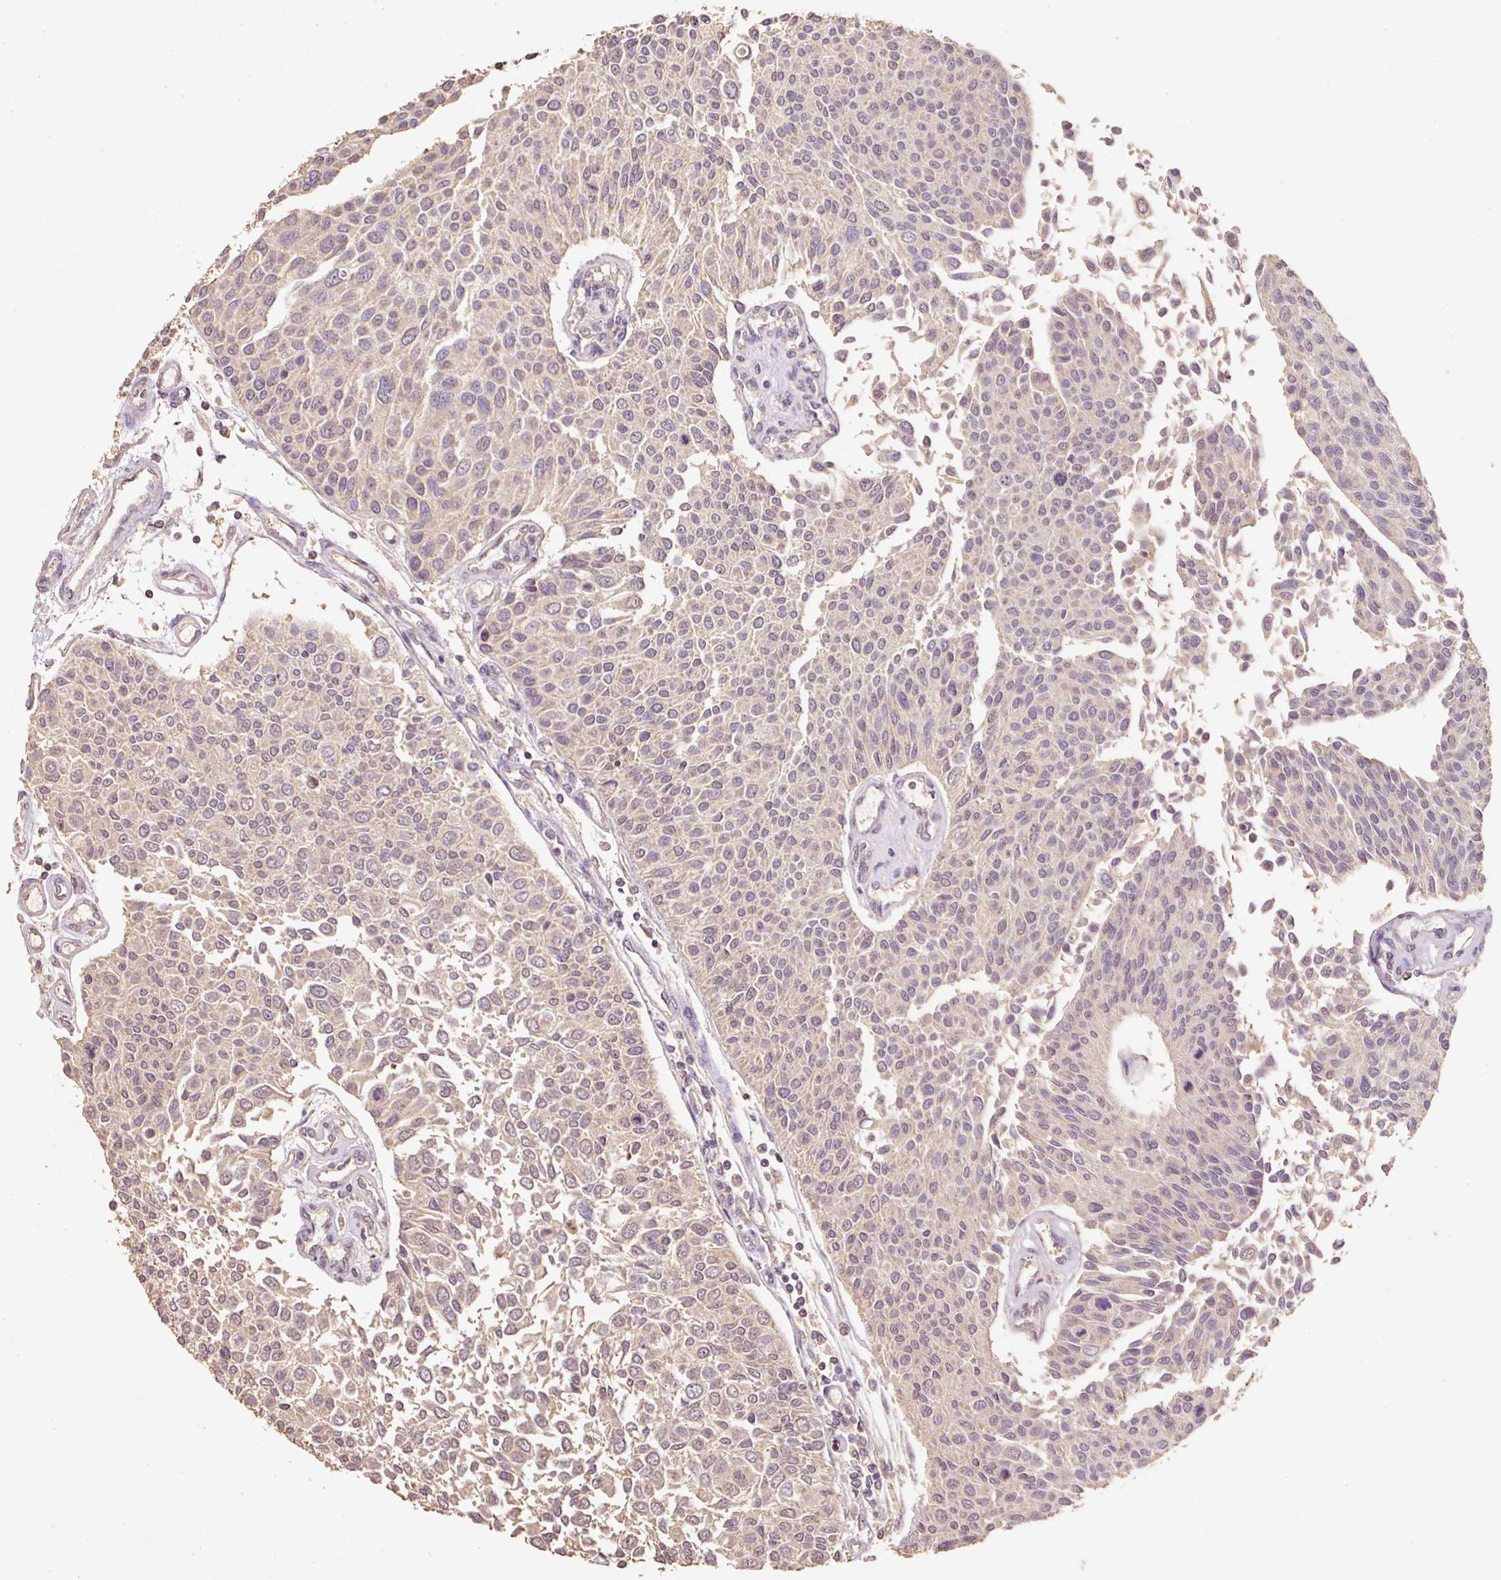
{"staining": {"intensity": "weak", "quantity": "<25%", "location": "cytoplasmic/membranous"}, "tissue": "urothelial cancer", "cell_type": "Tumor cells", "image_type": "cancer", "snomed": [{"axis": "morphology", "description": "Urothelial carcinoma, NOS"}, {"axis": "topography", "description": "Urinary bladder"}], "caption": "IHC histopathology image of transitional cell carcinoma stained for a protein (brown), which demonstrates no positivity in tumor cells.", "gene": "HERC2", "patient": {"sex": "male", "age": 55}}